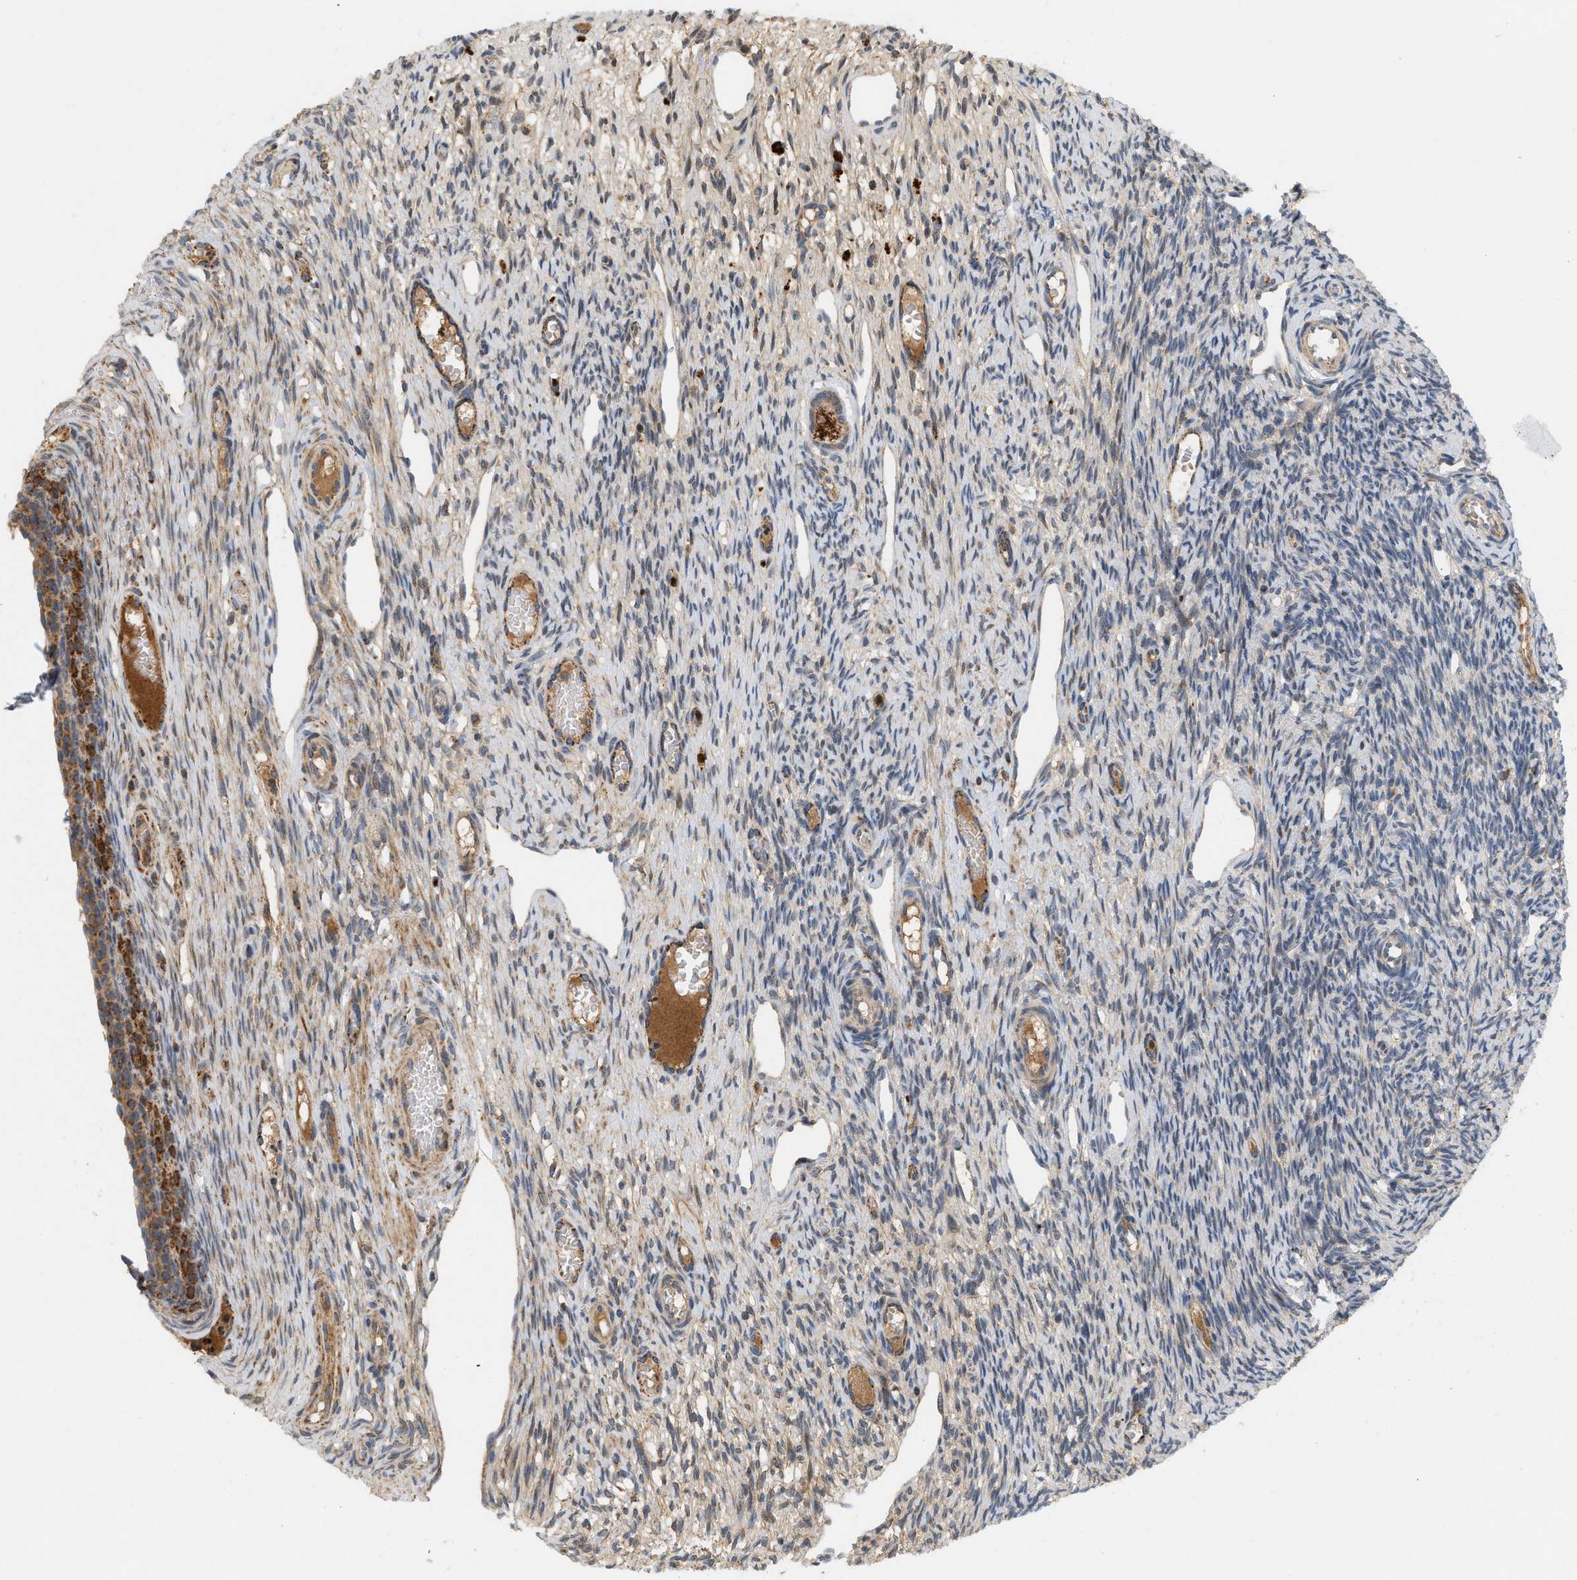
{"staining": {"intensity": "strong", "quantity": ">75%", "location": "cytoplasmic/membranous"}, "tissue": "ovary", "cell_type": "Follicle cells", "image_type": "normal", "snomed": [{"axis": "morphology", "description": "Normal tissue, NOS"}, {"axis": "topography", "description": "Ovary"}], "caption": "IHC of benign human ovary demonstrates high levels of strong cytoplasmic/membranous staining in about >75% of follicle cells.", "gene": "MCU", "patient": {"sex": "female", "age": 33}}